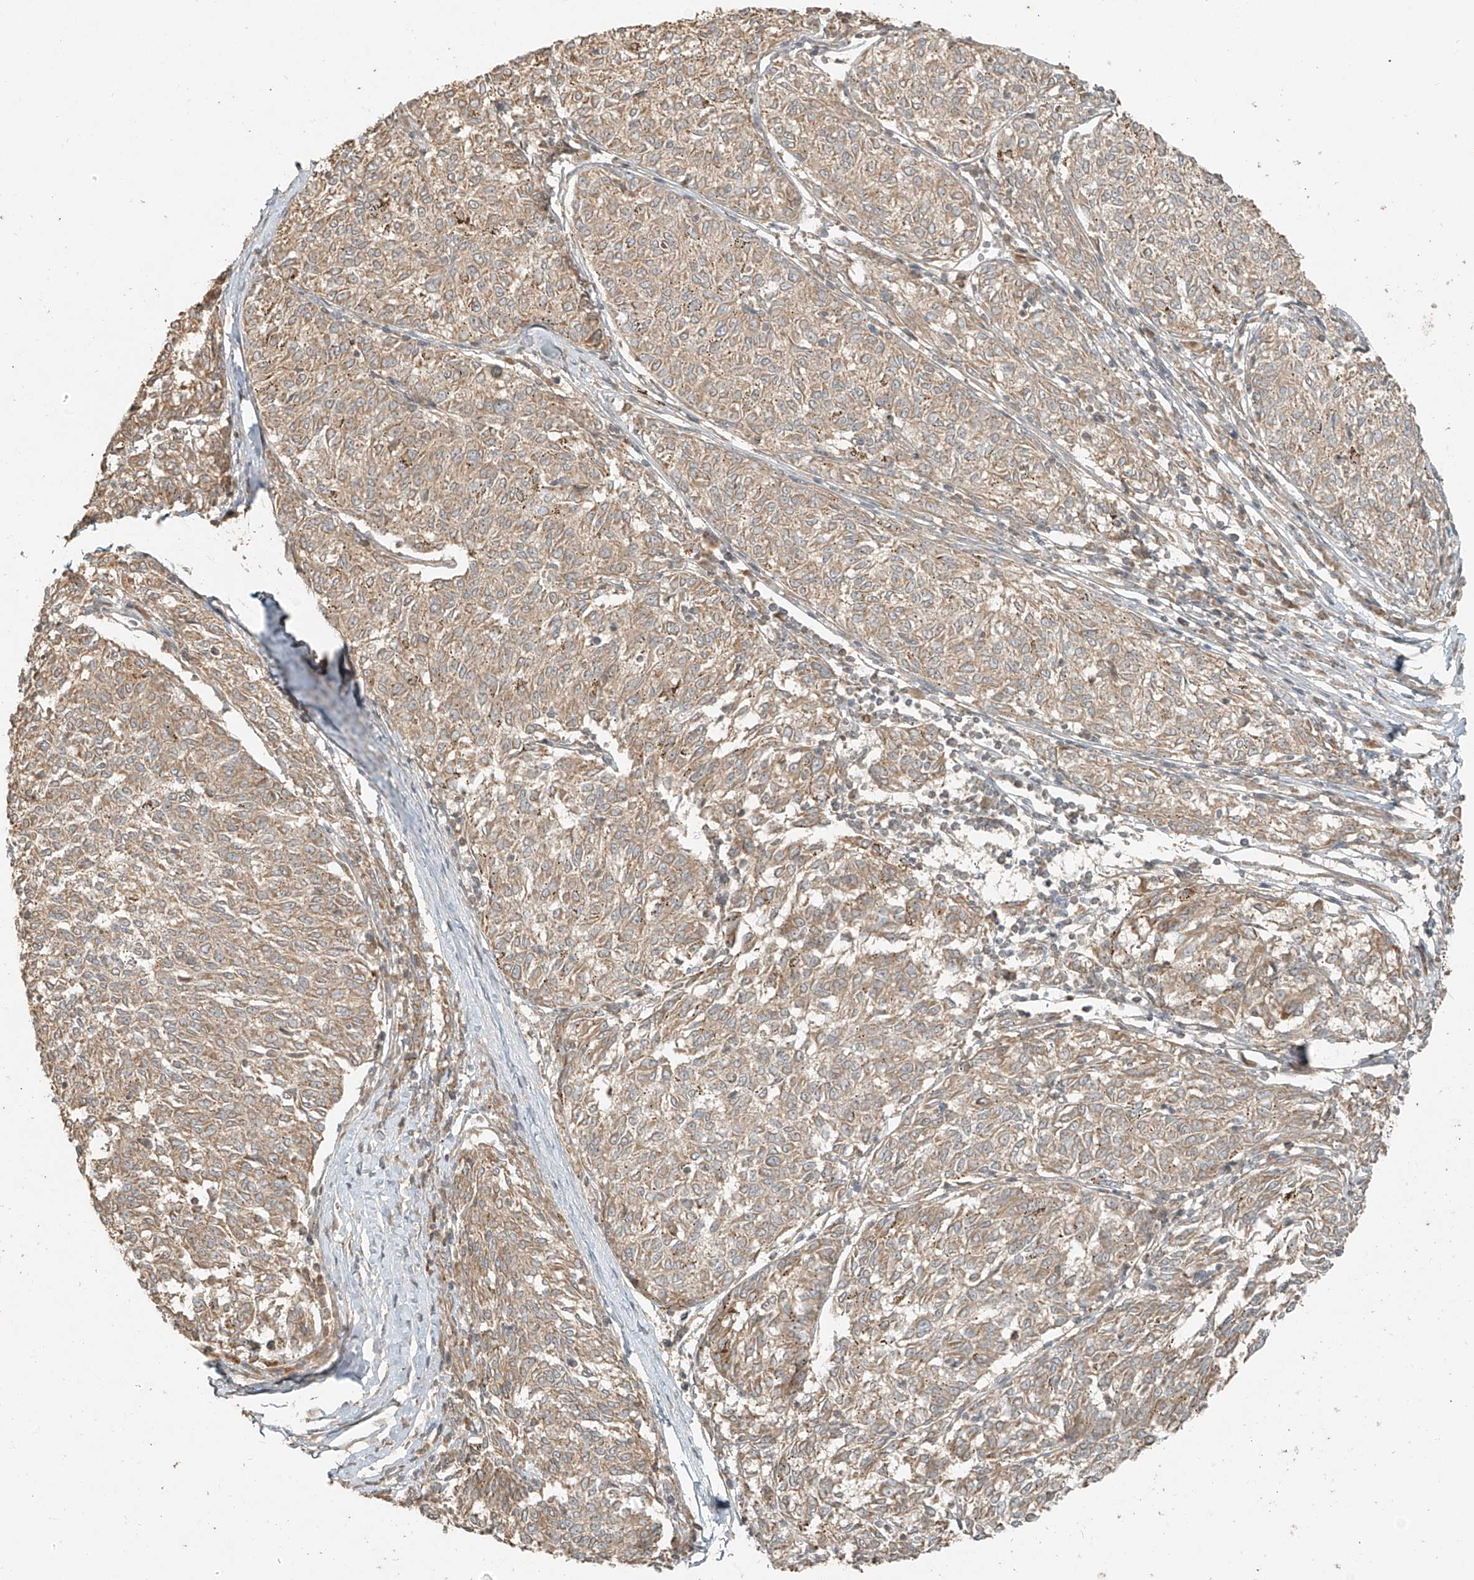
{"staining": {"intensity": "weak", "quantity": ">75%", "location": "cytoplasmic/membranous"}, "tissue": "melanoma", "cell_type": "Tumor cells", "image_type": "cancer", "snomed": [{"axis": "morphology", "description": "Malignant melanoma, NOS"}, {"axis": "topography", "description": "Skin"}], "caption": "Melanoma stained with a protein marker reveals weak staining in tumor cells.", "gene": "ANKZF1", "patient": {"sex": "female", "age": 72}}